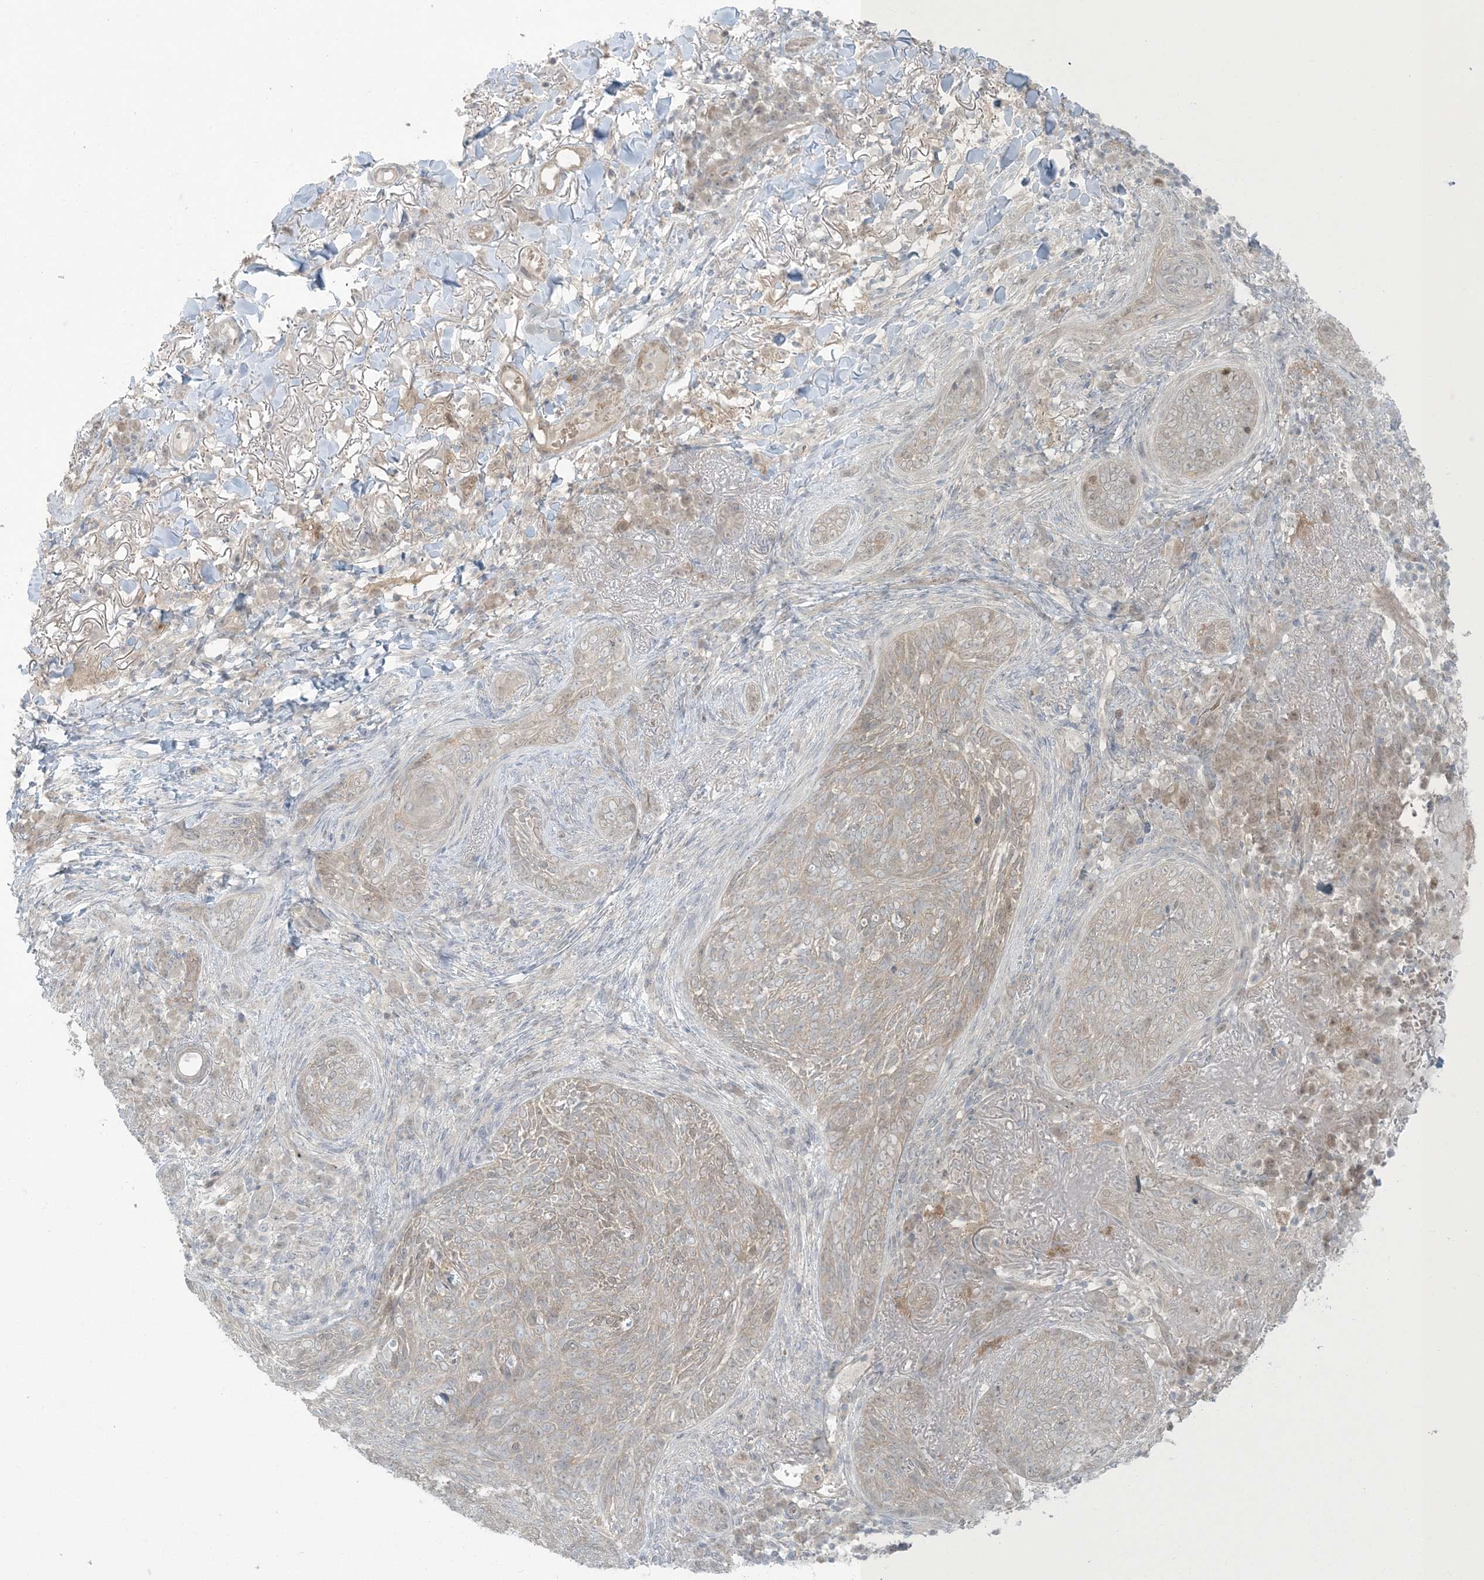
{"staining": {"intensity": "weak", "quantity": "<25%", "location": "cytoplasmic/membranous"}, "tissue": "skin cancer", "cell_type": "Tumor cells", "image_type": "cancer", "snomed": [{"axis": "morphology", "description": "Basal cell carcinoma"}, {"axis": "topography", "description": "Skin"}], "caption": "Micrograph shows no significant protein expression in tumor cells of basal cell carcinoma (skin).", "gene": "NRBP2", "patient": {"sex": "male", "age": 85}}